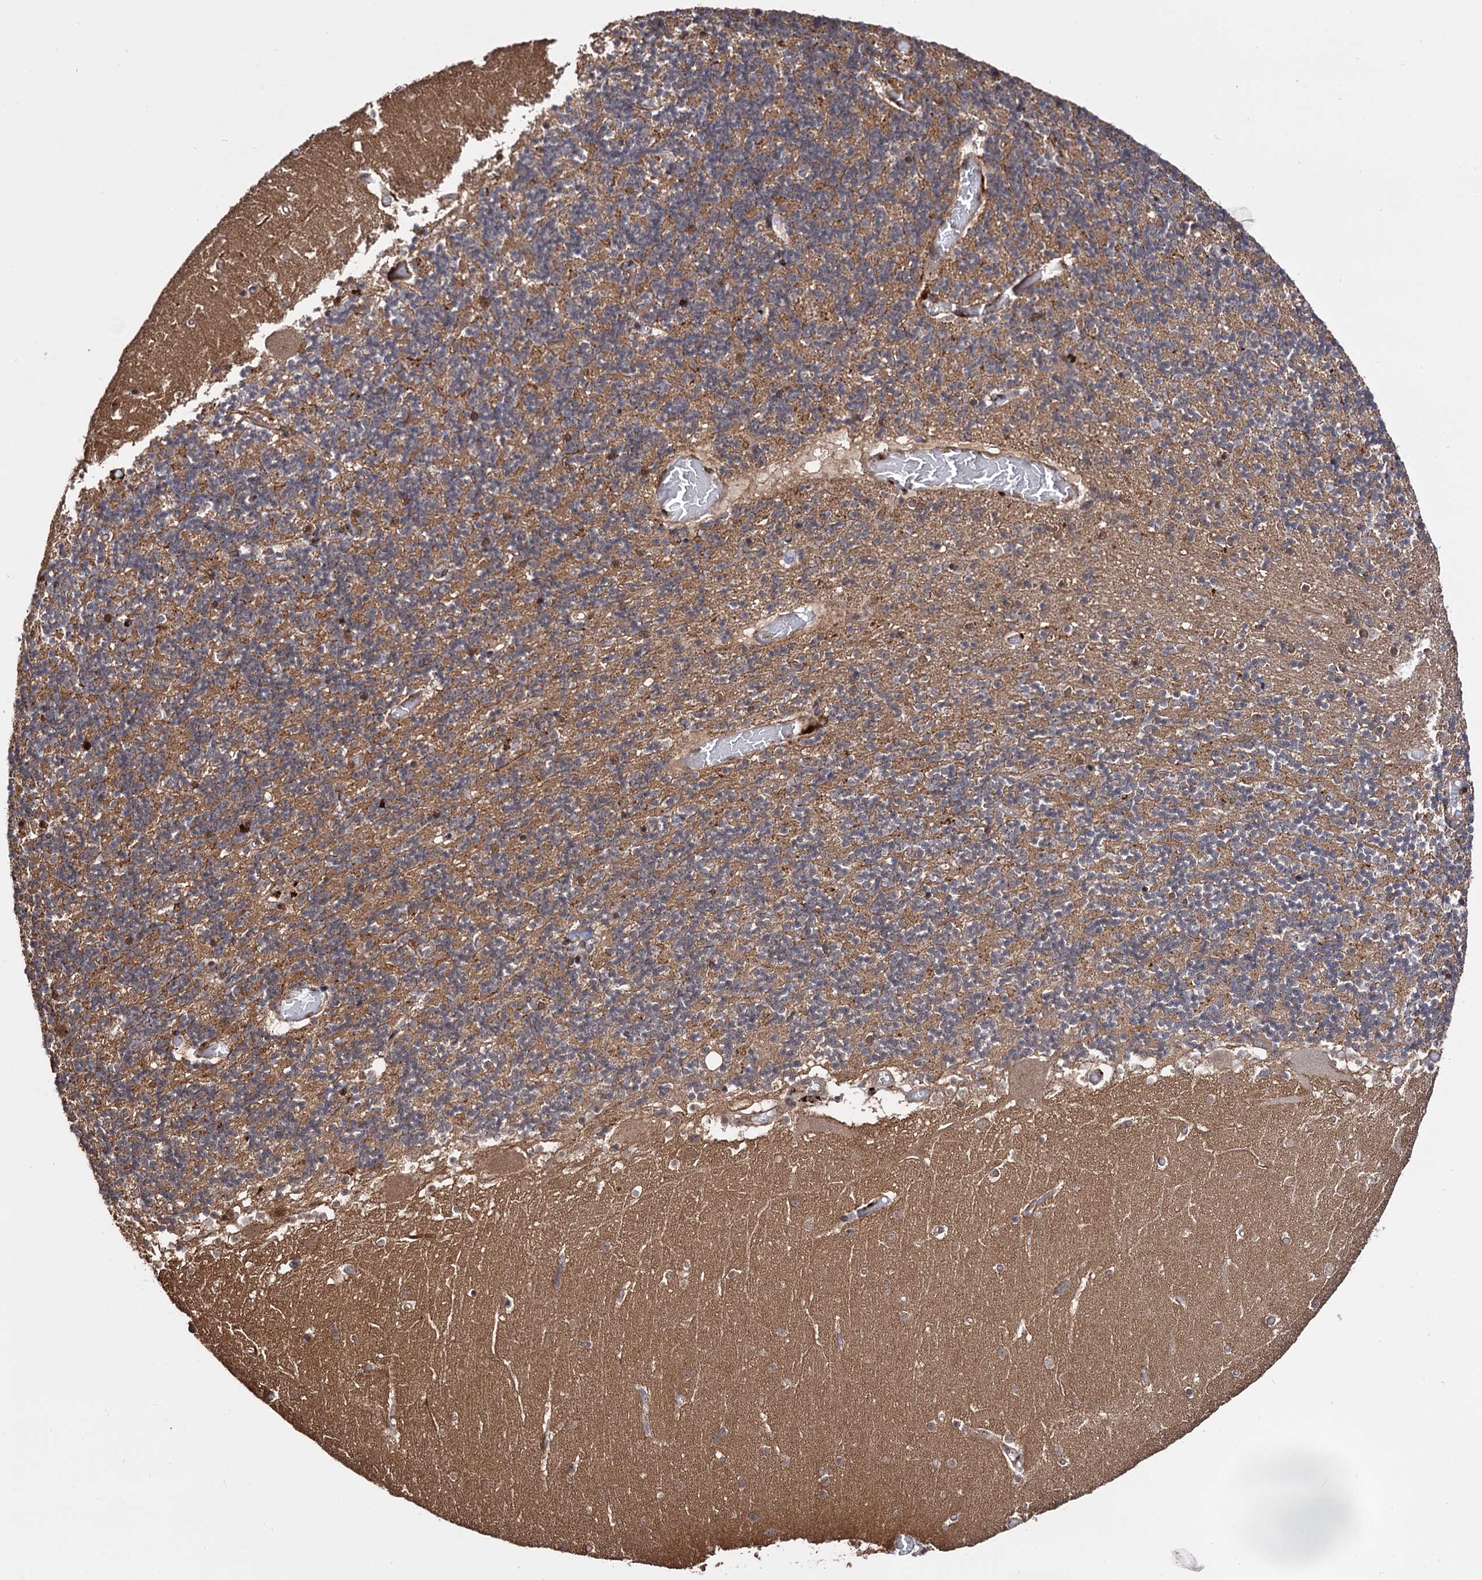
{"staining": {"intensity": "moderate", "quantity": "25%-75%", "location": "cytoplasmic/membranous,nuclear"}, "tissue": "cerebellum", "cell_type": "Cells in granular layer", "image_type": "normal", "snomed": [{"axis": "morphology", "description": "Normal tissue, NOS"}, {"axis": "topography", "description": "Cerebellum"}], "caption": "The image shows staining of benign cerebellum, revealing moderate cytoplasmic/membranous,nuclear protein expression (brown color) within cells in granular layer.", "gene": "PIGB", "patient": {"sex": "female", "age": 28}}